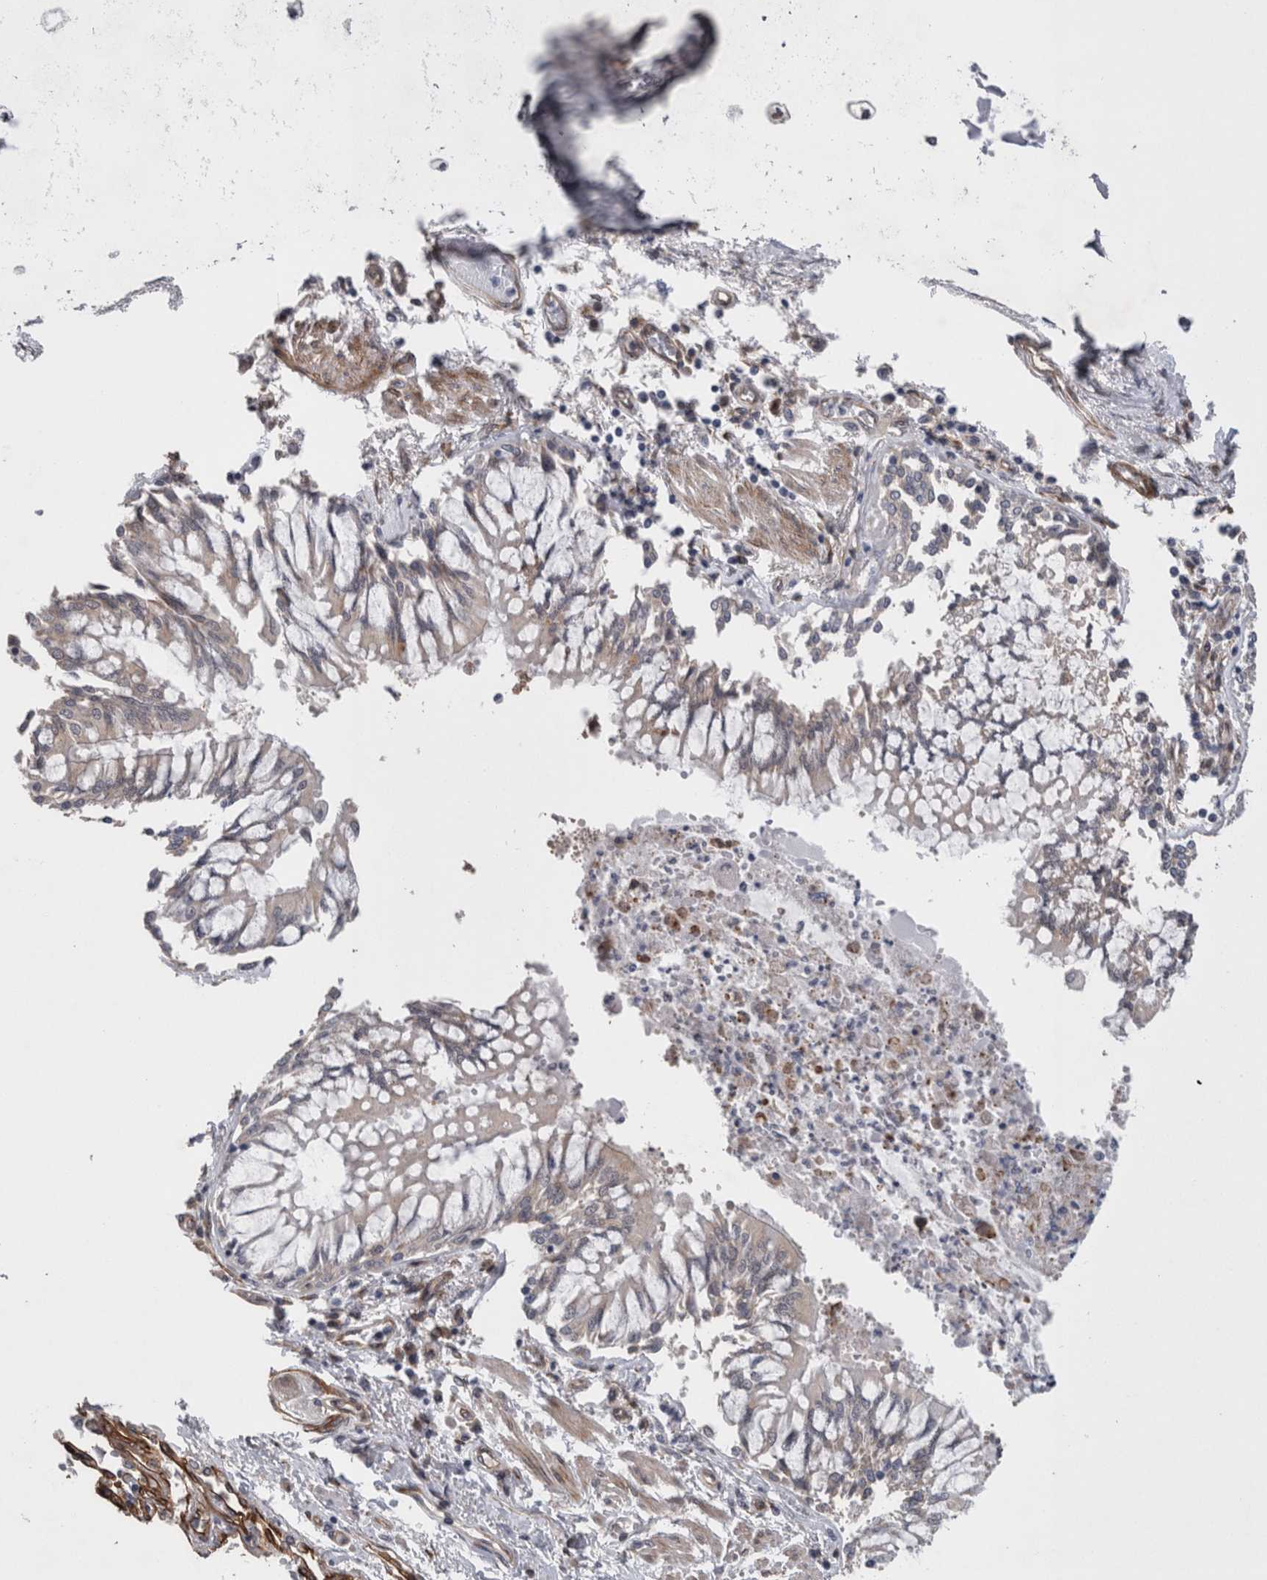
{"staining": {"intensity": "weak", "quantity": "25%-75%", "location": "cytoplasmic/membranous"}, "tissue": "bronchus", "cell_type": "Respiratory epithelial cells", "image_type": "normal", "snomed": [{"axis": "morphology", "description": "Normal tissue, NOS"}, {"axis": "topography", "description": "Cartilage tissue"}, {"axis": "topography", "description": "Bronchus"}, {"axis": "topography", "description": "Lung"}], "caption": "Brown immunohistochemical staining in benign human bronchus shows weak cytoplasmic/membranous expression in approximately 25%-75% of respiratory epithelial cells. The protein of interest is stained brown, and the nuclei are stained in blue (DAB (3,3'-diaminobenzidine) IHC with brightfield microscopy, high magnification).", "gene": "DDX6", "patient": {"sex": "female", "age": 49}}